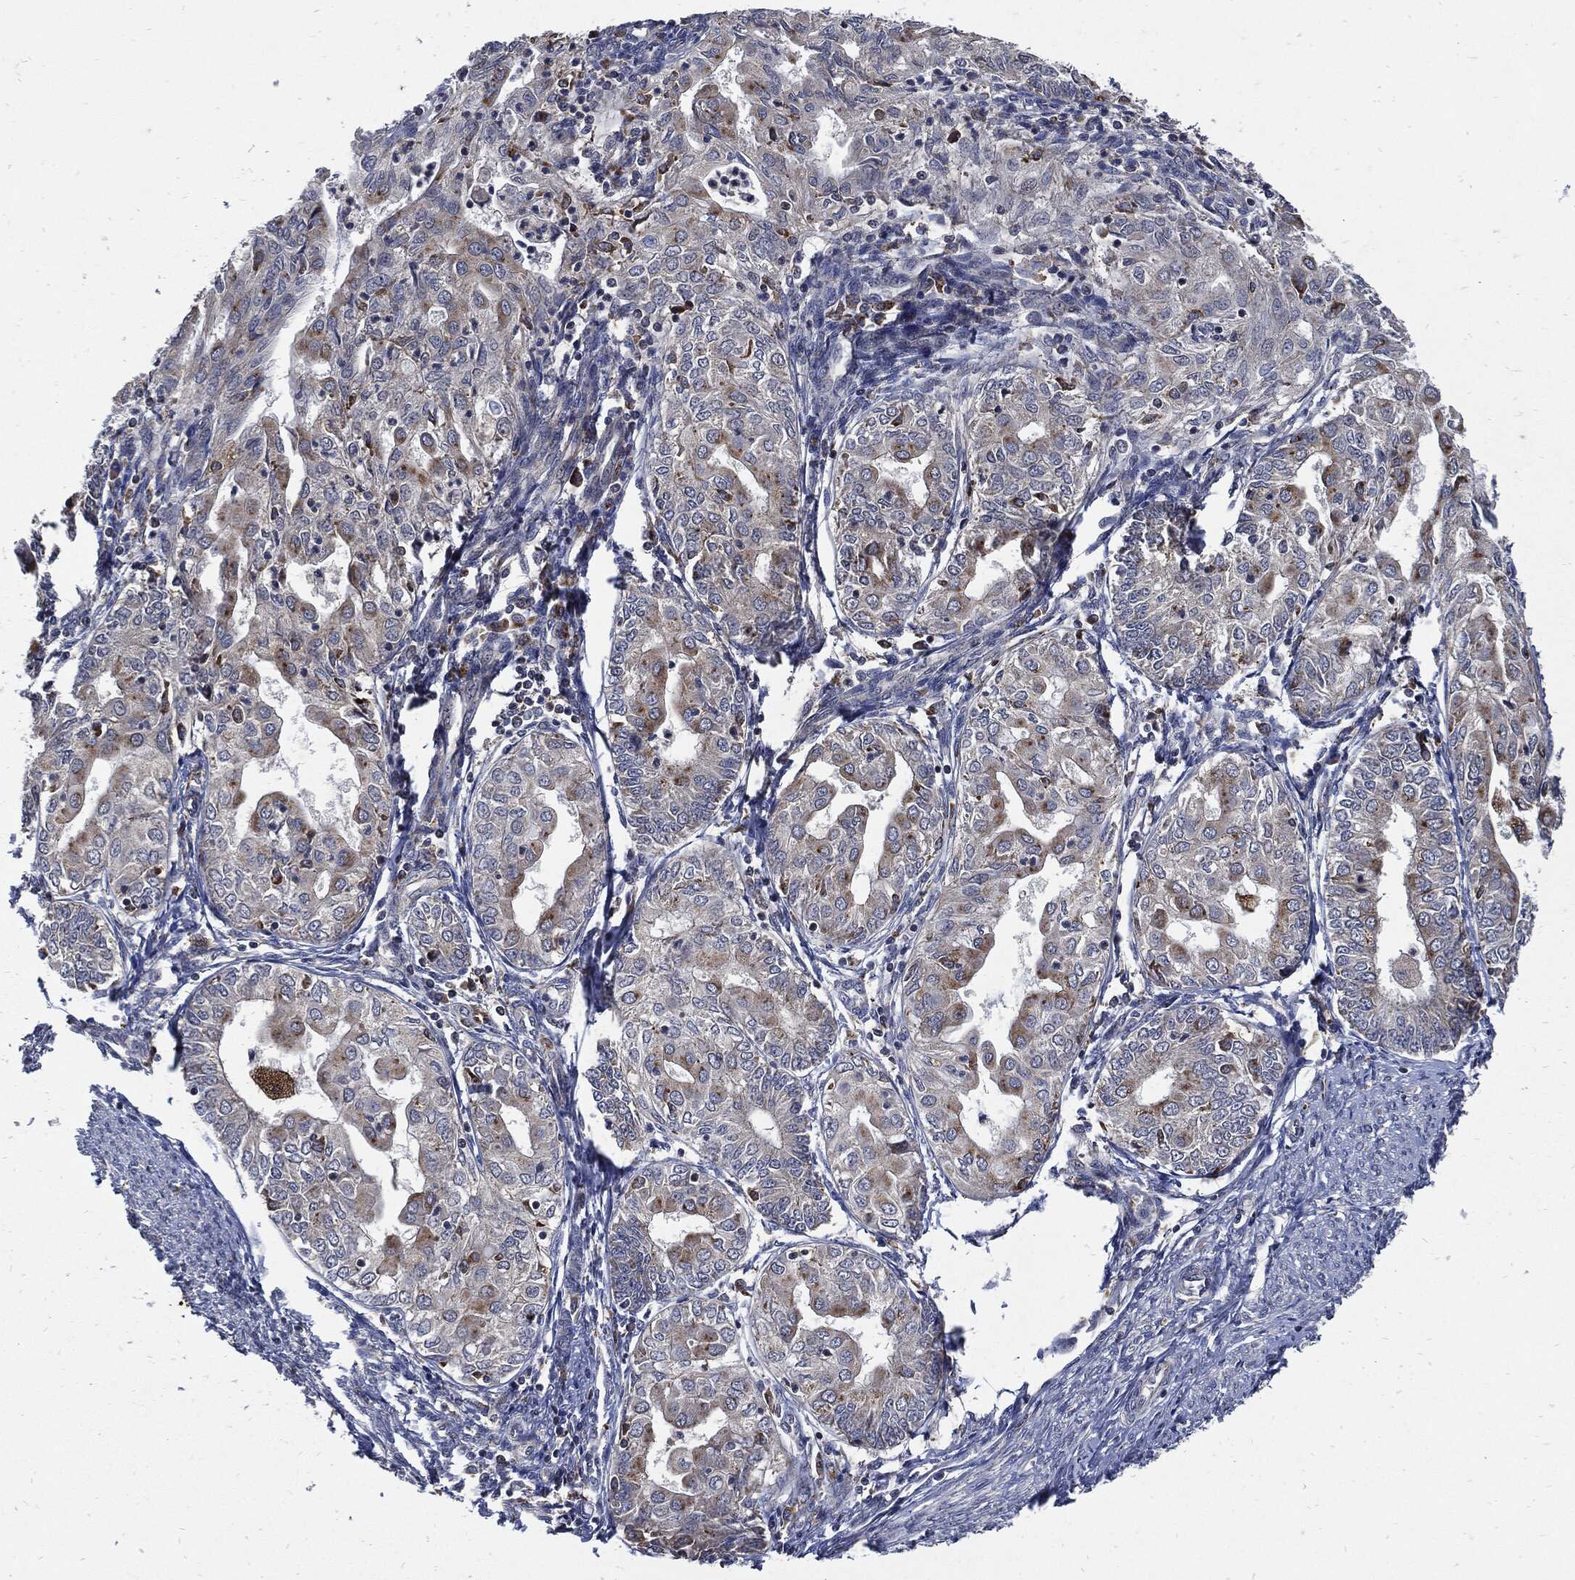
{"staining": {"intensity": "moderate", "quantity": "<25%", "location": "cytoplasmic/membranous"}, "tissue": "endometrial cancer", "cell_type": "Tumor cells", "image_type": "cancer", "snomed": [{"axis": "morphology", "description": "Adenocarcinoma, NOS"}, {"axis": "topography", "description": "Endometrium"}], "caption": "Immunohistochemistry (DAB (3,3'-diaminobenzidine)) staining of endometrial adenocarcinoma reveals moderate cytoplasmic/membranous protein expression in approximately <25% of tumor cells. (DAB (3,3'-diaminobenzidine) IHC with brightfield microscopy, high magnification).", "gene": "SLC31A2", "patient": {"sex": "female", "age": 68}}